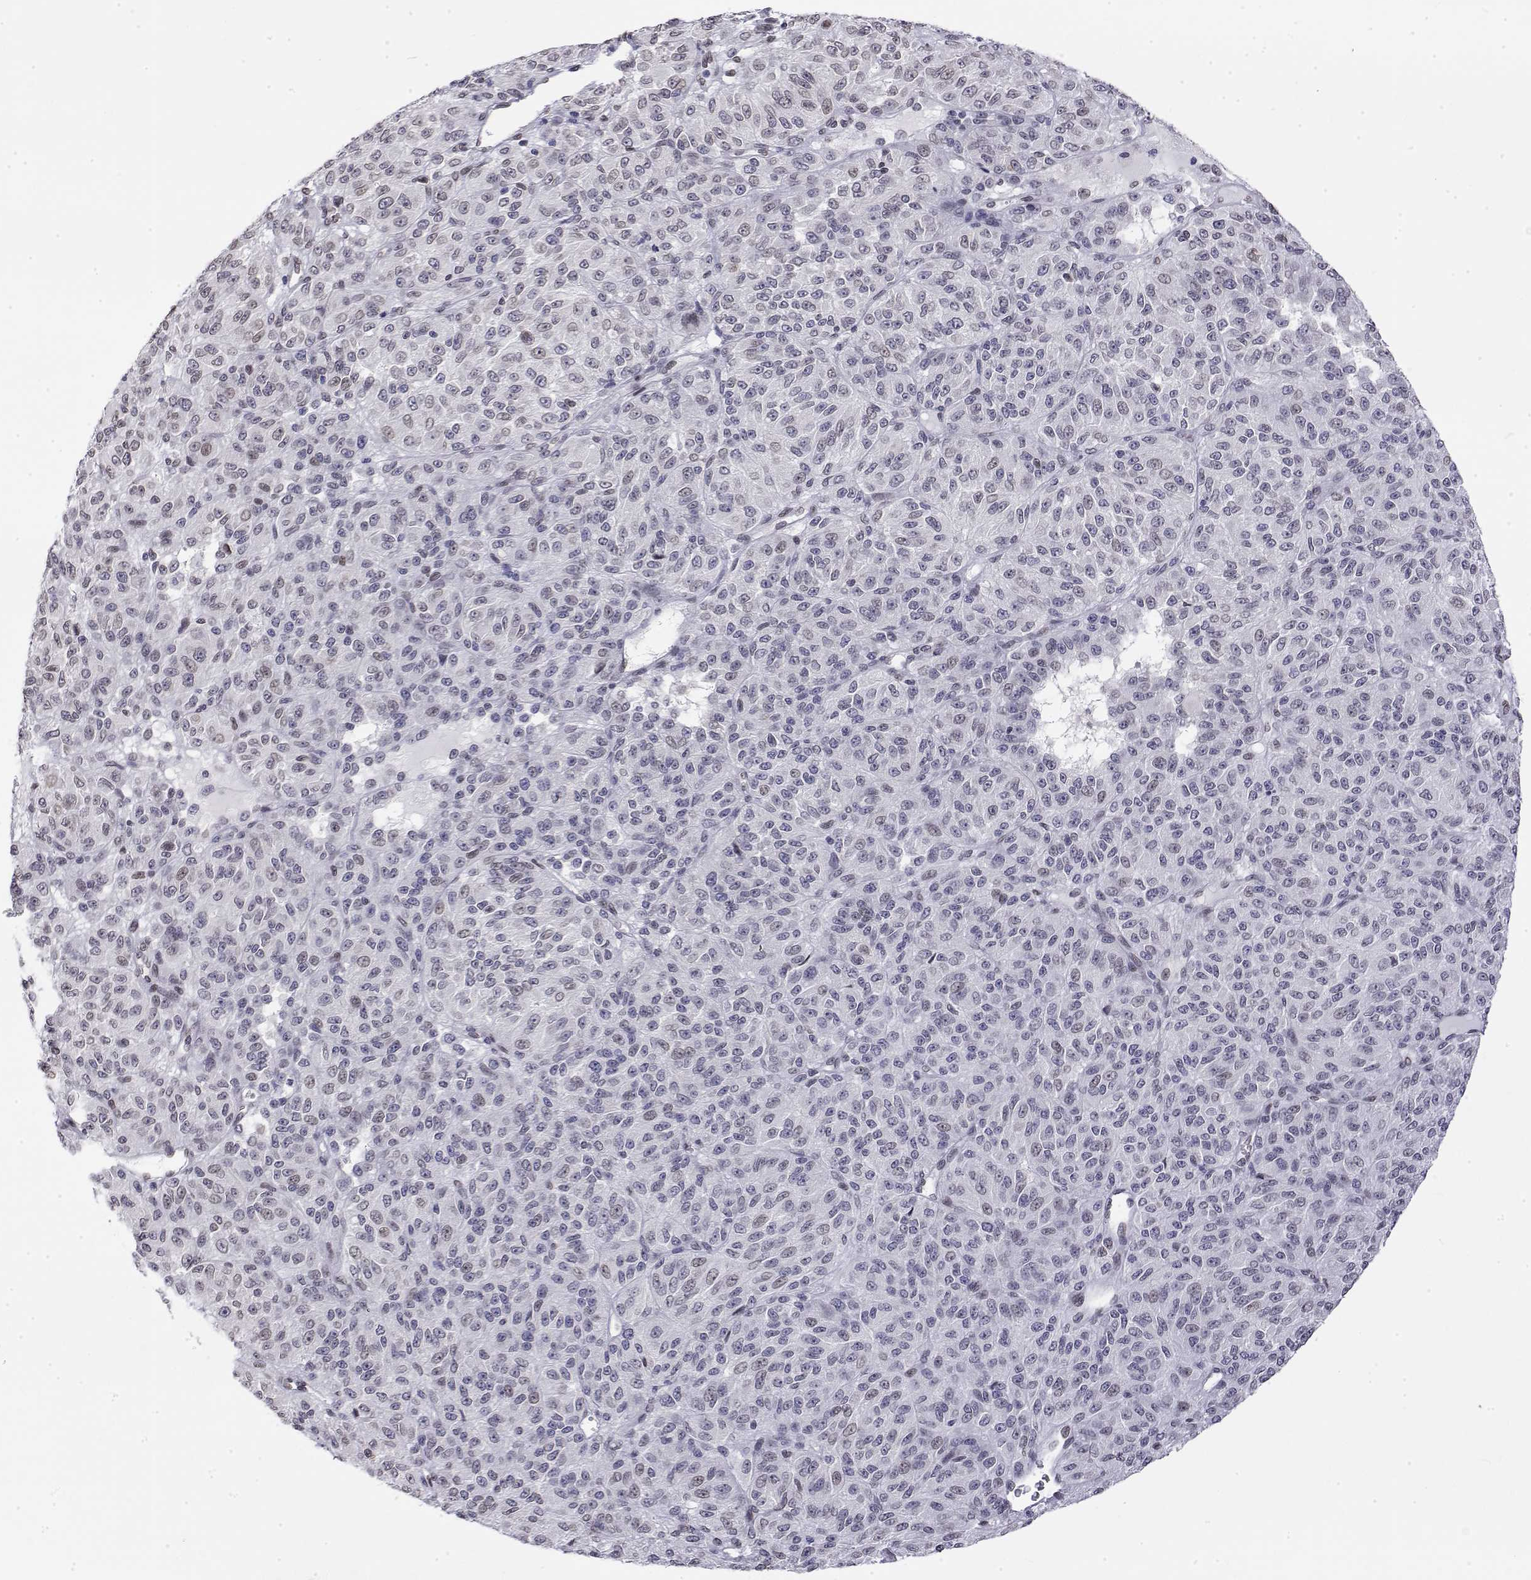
{"staining": {"intensity": "negative", "quantity": "none", "location": "none"}, "tissue": "melanoma", "cell_type": "Tumor cells", "image_type": "cancer", "snomed": [{"axis": "morphology", "description": "Malignant melanoma, Metastatic site"}, {"axis": "topography", "description": "Brain"}], "caption": "An immunohistochemistry micrograph of malignant melanoma (metastatic site) is shown. There is no staining in tumor cells of malignant melanoma (metastatic site).", "gene": "ZNF532", "patient": {"sex": "female", "age": 56}}